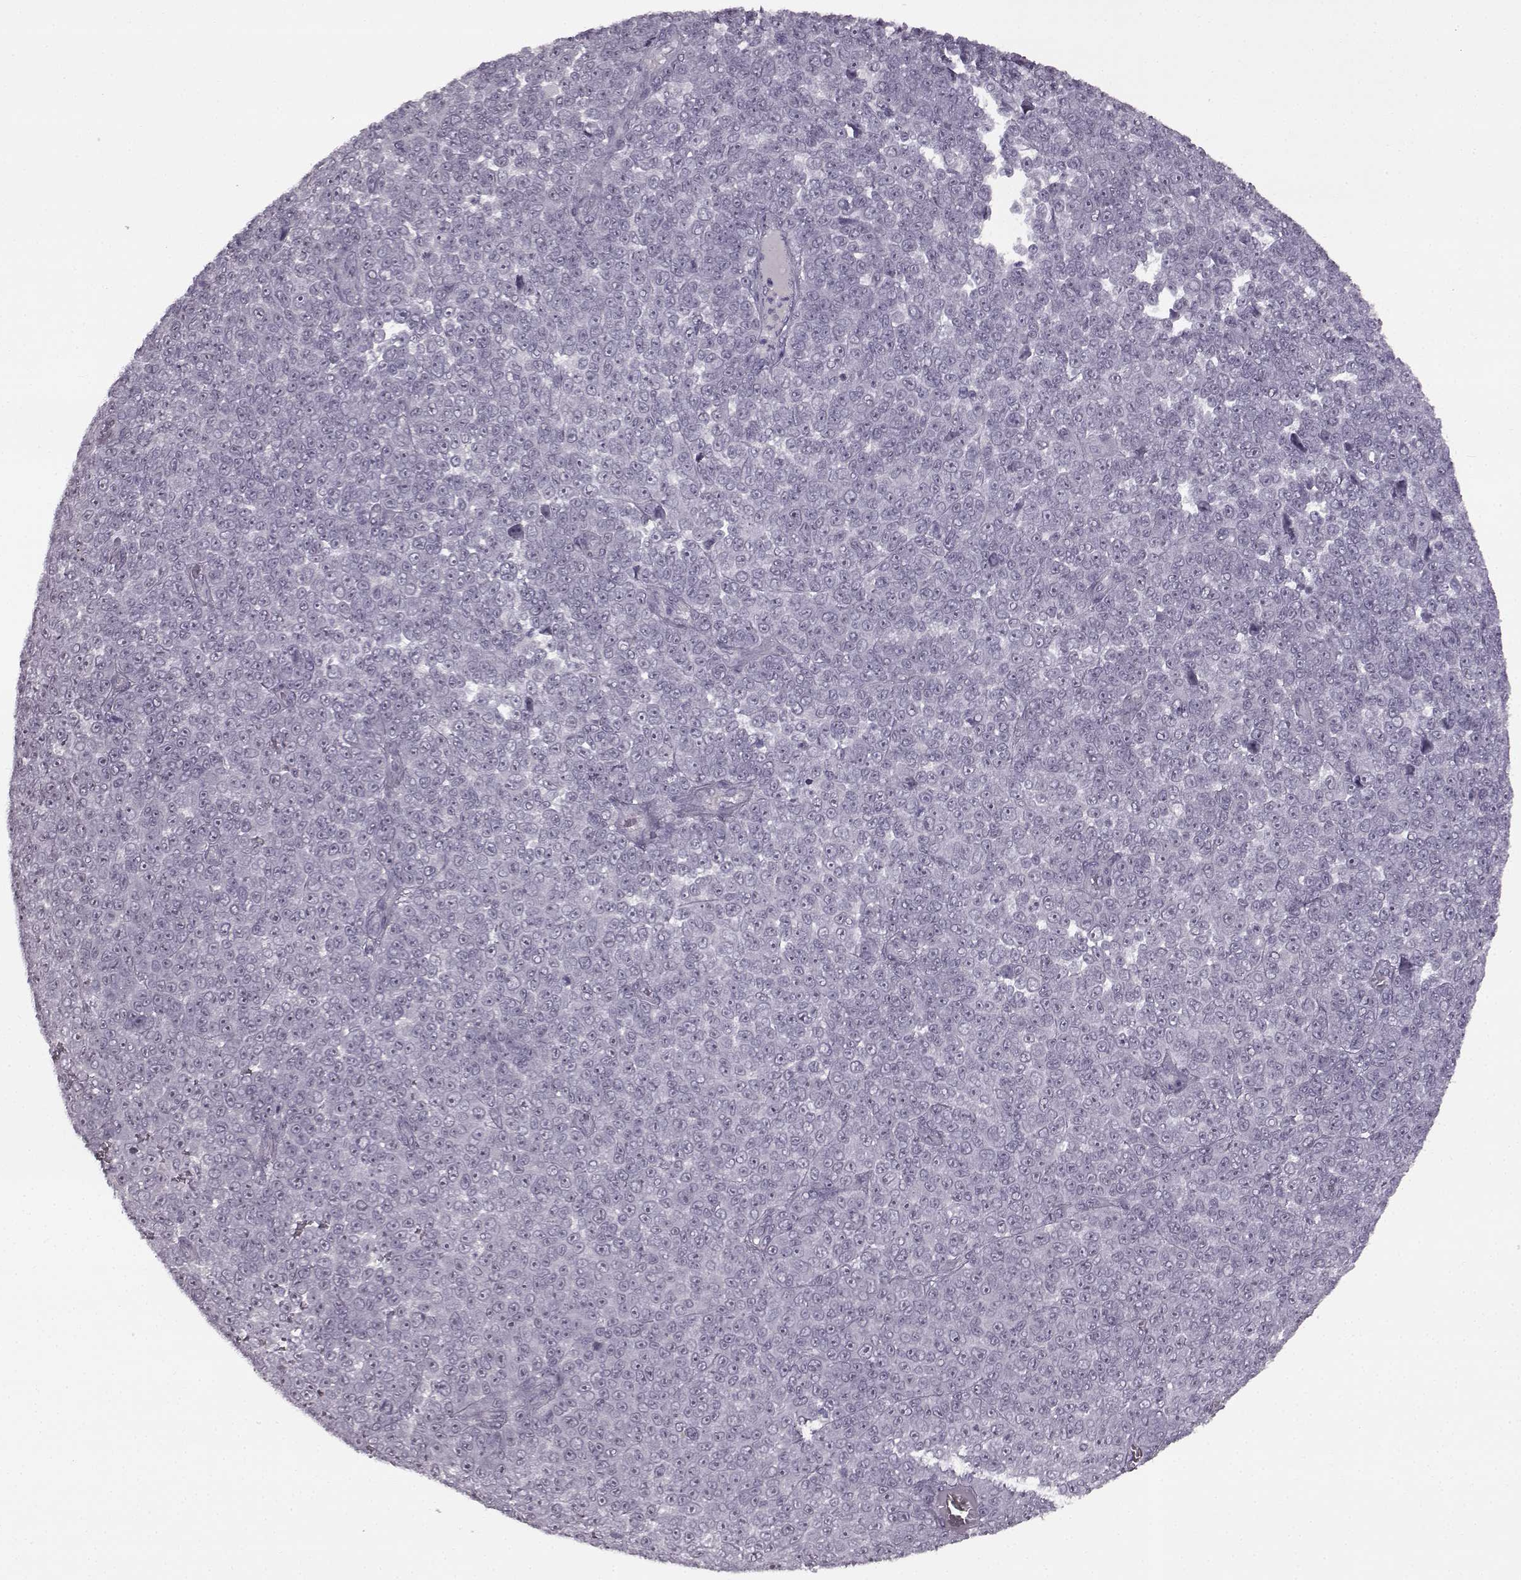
{"staining": {"intensity": "negative", "quantity": "none", "location": "none"}, "tissue": "melanoma", "cell_type": "Tumor cells", "image_type": "cancer", "snomed": [{"axis": "morphology", "description": "Malignant melanoma, NOS"}, {"axis": "topography", "description": "Skin"}], "caption": "Tumor cells are negative for protein expression in human malignant melanoma.", "gene": "PRPH2", "patient": {"sex": "female", "age": 95}}